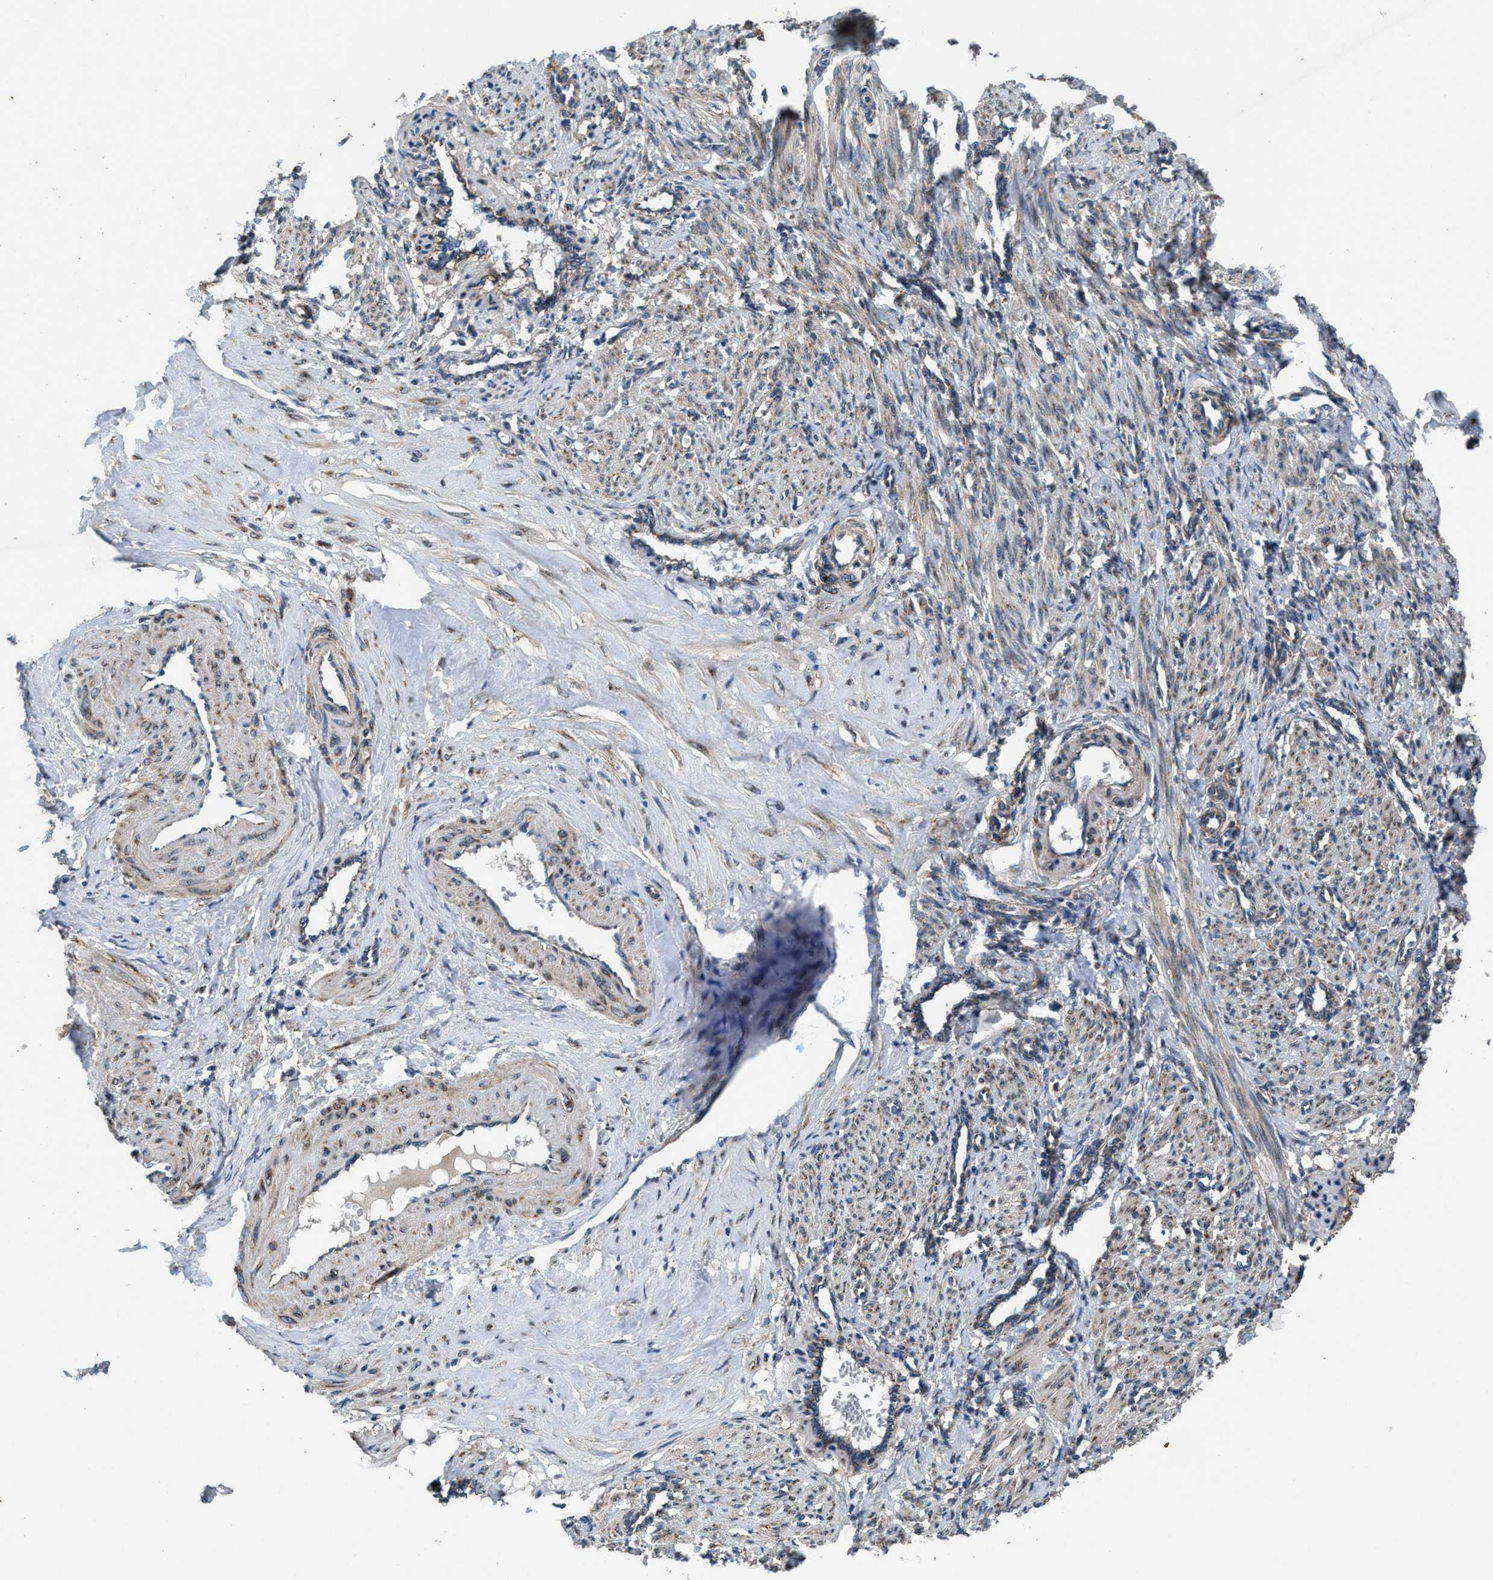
{"staining": {"intensity": "moderate", "quantity": "25%-75%", "location": "cytoplasmic/membranous"}, "tissue": "smooth muscle", "cell_type": "Smooth muscle cells", "image_type": "normal", "snomed": [{"axis": "morphology", "description": "Normal tissue, NOS"}, {"axis": "topography", "description": "Endometrium"}], "caption": "A histopathology image showing moderate cytoplasmic/membranous positivity in about 25%-75% of smooth muscle cells in unremarkable smooth muscle, as visualized by brown immunohistochemical staining.", "gene": "PDP1", "patient": {"sex": "female", "age": 33}}